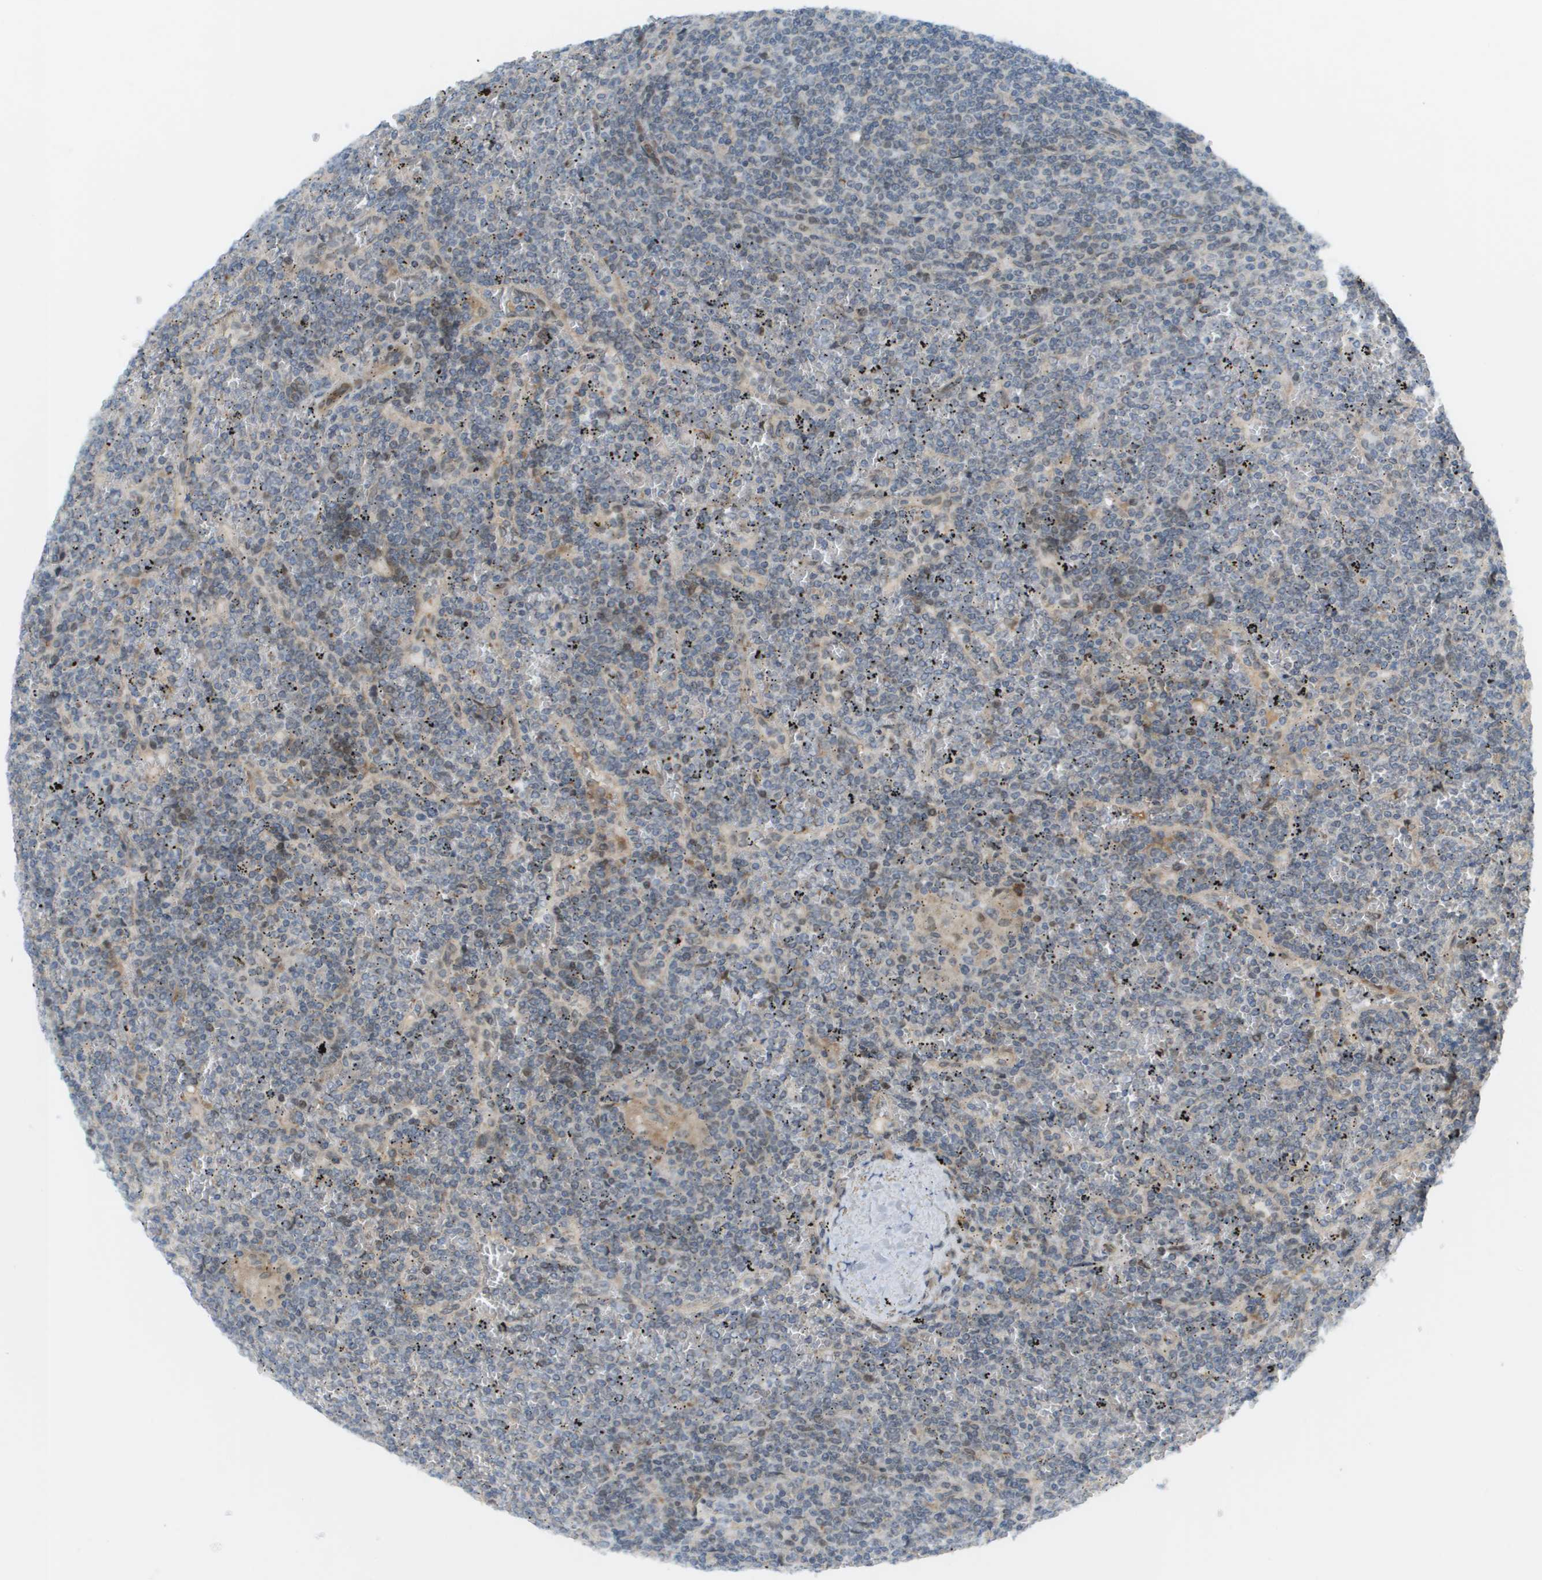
{"staining": {"intensity": "moderate", "quantity": "<25%", "location": "nuclear"}, "tissue": "lymphoma", "cell_type": "Tumor cells", "image_type": "cancer", "snomed": [{"axis": "morphology", "description": "Malignant lymphoma, non-Hodgkin's type, Low grade"}, {"axis": "topography", "description": "Spleen"}], "caption": "Tumor cells demonstrate moderate nuclear positivity in approximately <25% of cells in low-grade malignant lymphoma, non-Hodgkin's type.", "gene": "CACNB4", "patient": {"sex": "female", "age": 19}}